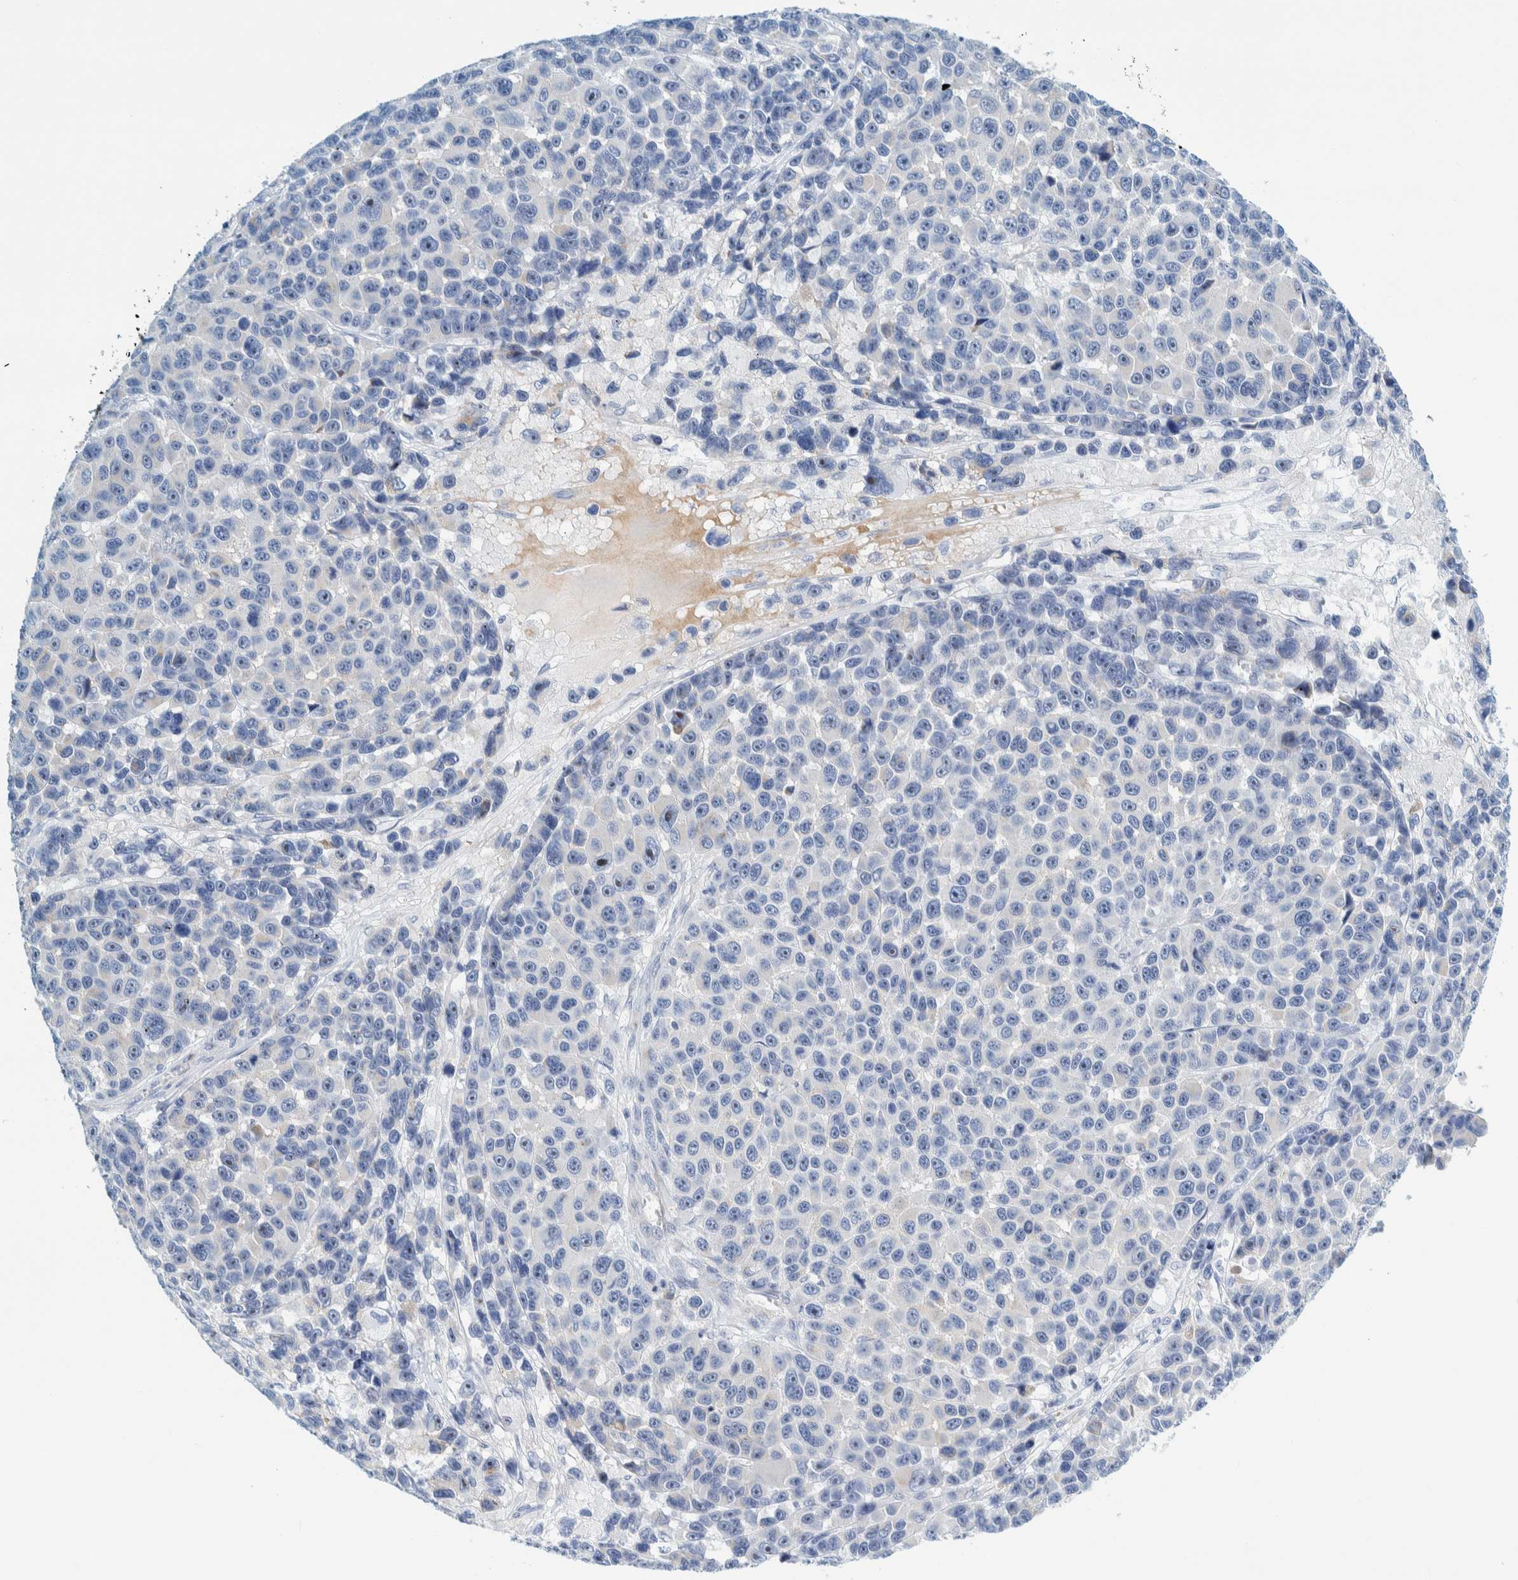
{"staining": {"intensity": "negative", "quantity": "none", "location": "none"}, "tissue": "melanoma", "cell_type": "Tumor cells", "image_type": "cancer", "snomed": [{"axis": "morphology", "description": "Malignant melanoma, NOS"}, {"axis": "topography", "description": "Skin"}], "caption": "An immunohistochemistry histopathology image of melanoma is shown. There is no staining in tumor cells of melanoma. (DAB immunohistochemistry visualized using brightfield microscopy, high magnification).", "gene": "MOG", "patient": {"sex": "male", "age": 53}}